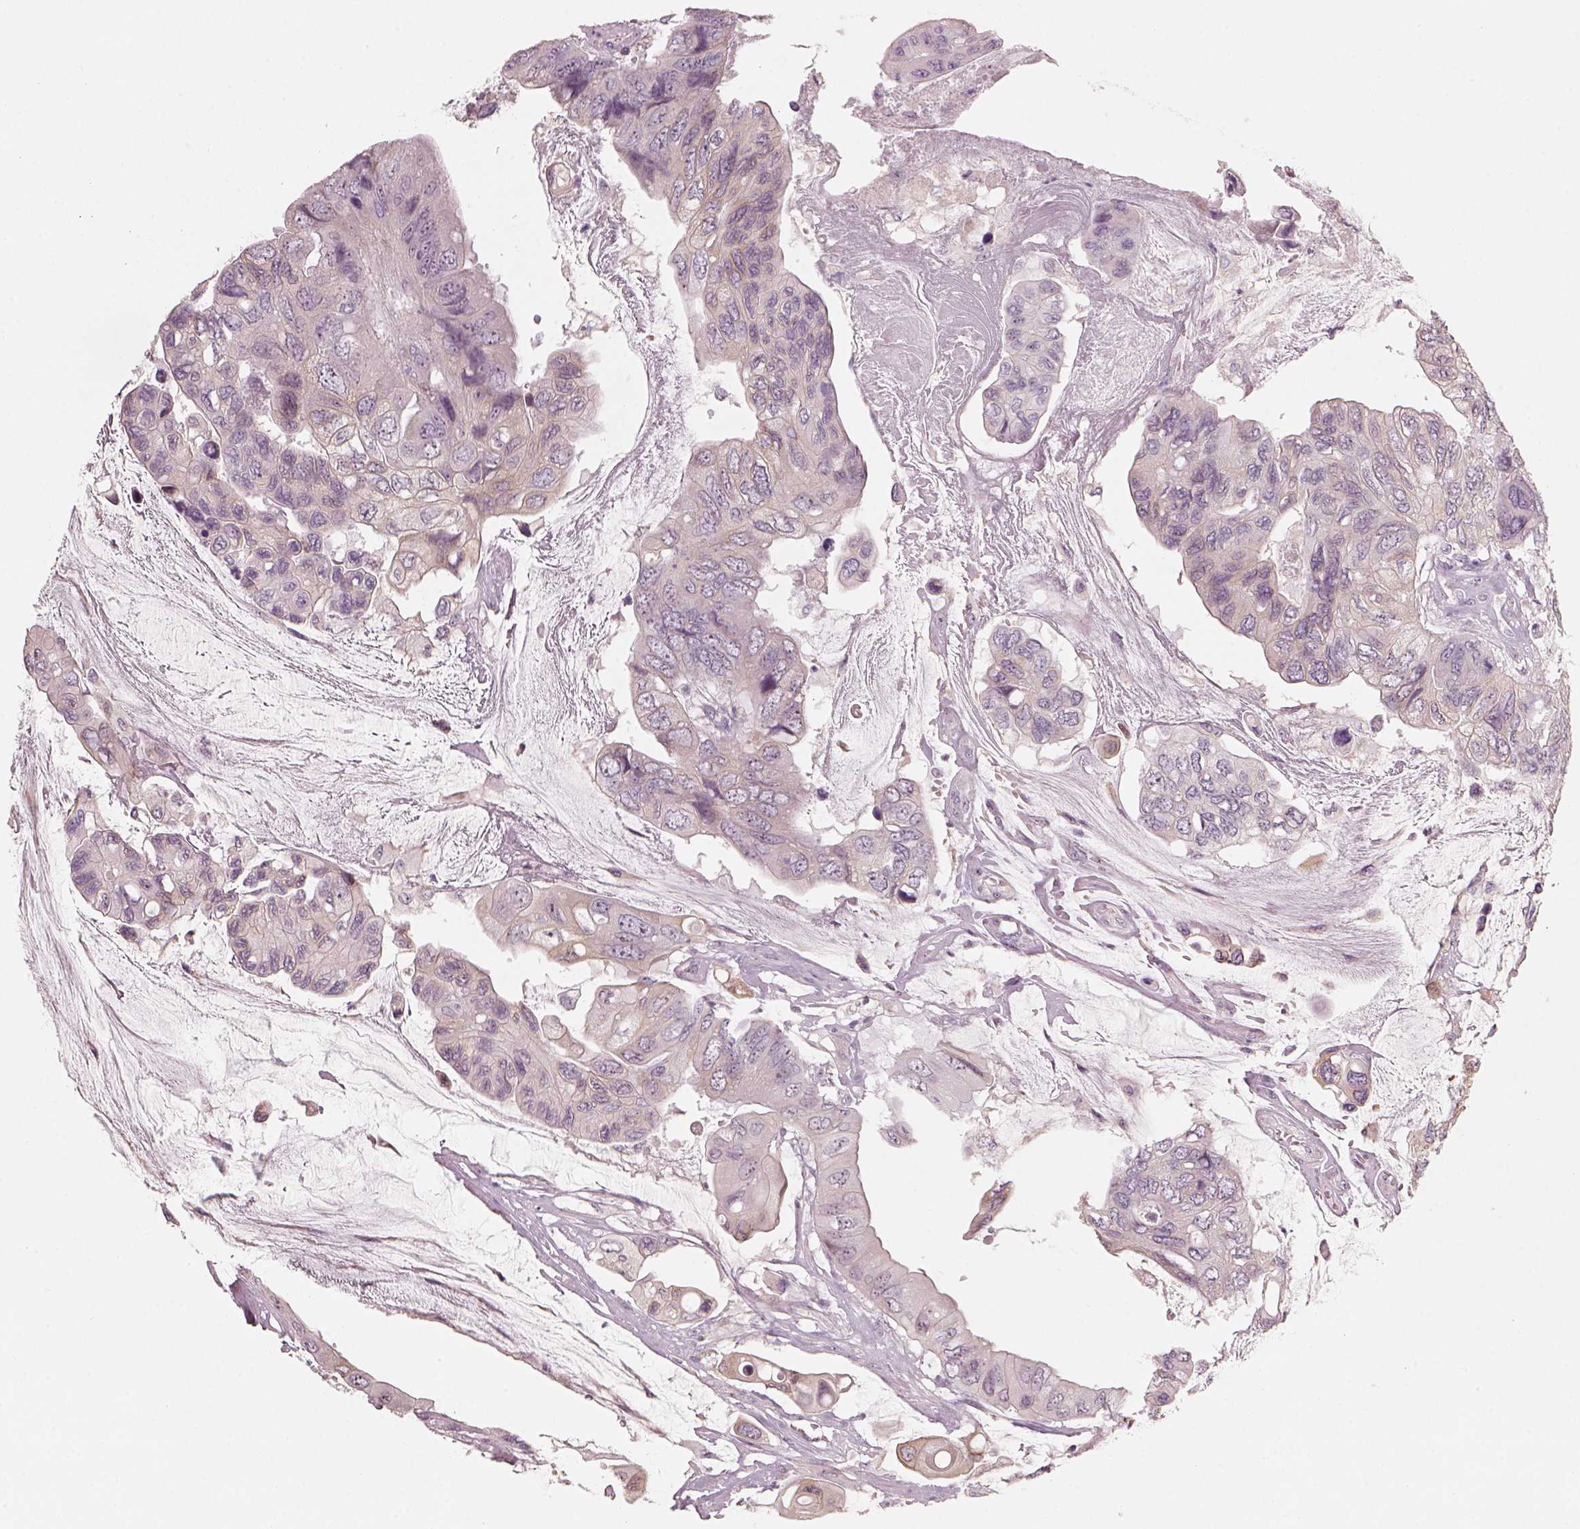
{"staining": {"intensity": "weak", "quantity": "25%-75%", "location": "nuclear"}, "tissue": "colorectal cancer", "cell_type": "Tumor cells", "image_type": "cancer", "snomed": [{"axis": "morphology", "description": "Adenocarcinoma, NOS"}, {"axis": "topography", "description": "Rectum"}], "caption": "The immunohistochemical stain highlights weak nuclear positivity in tumor cells of adenocarcinoma (colorectal) tissue.", "gene": "CDS1", "patient": {"sex": "male", "age": 63}}